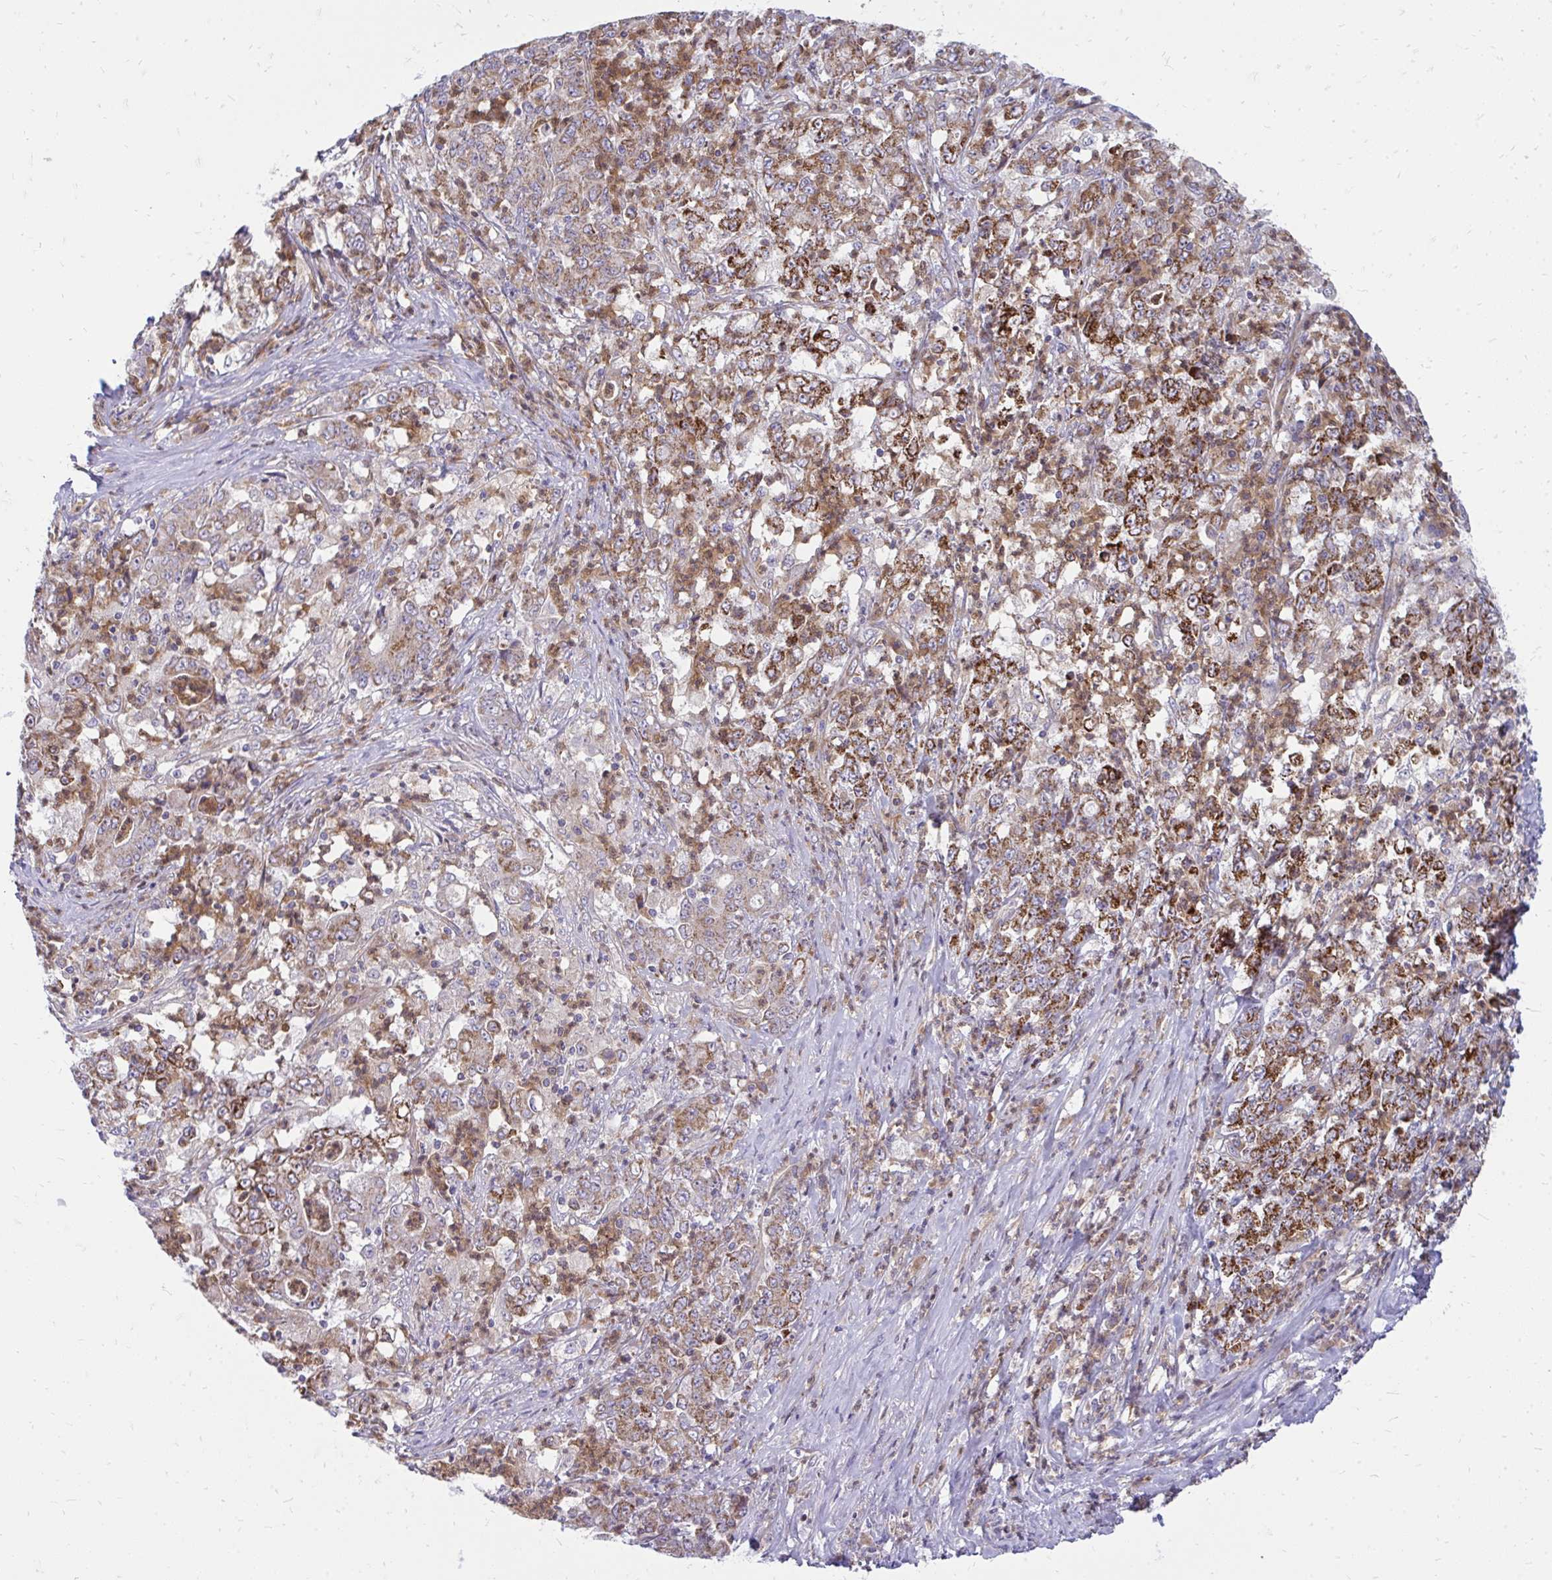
{"staining": {"intensity": "moderate", "quantity": "<25%", "location": "cytoplasmic/membranous"}, "tissue": "stomach cancer", "cell_type": "Tumor cells", "image_type": "cancer", "snomed": [{"axis": "morphology", "description": "Adenocarcinoma, NOS"}, {"axis": "topography", "description": "Stomach, lower"}], "caption": "A brown stain shows moderate cytoplasmic/membranous positivity of a protein in human adenocarcinoma (stomach) tumor cells. The staining was performed using DAB to visualize the protein expression in brown, while the nuclei were stained in blue with hematoxylin (Magnification: 20x).", "gene": "ASAP1", "patient": {"sex": "female", "age": 71}}